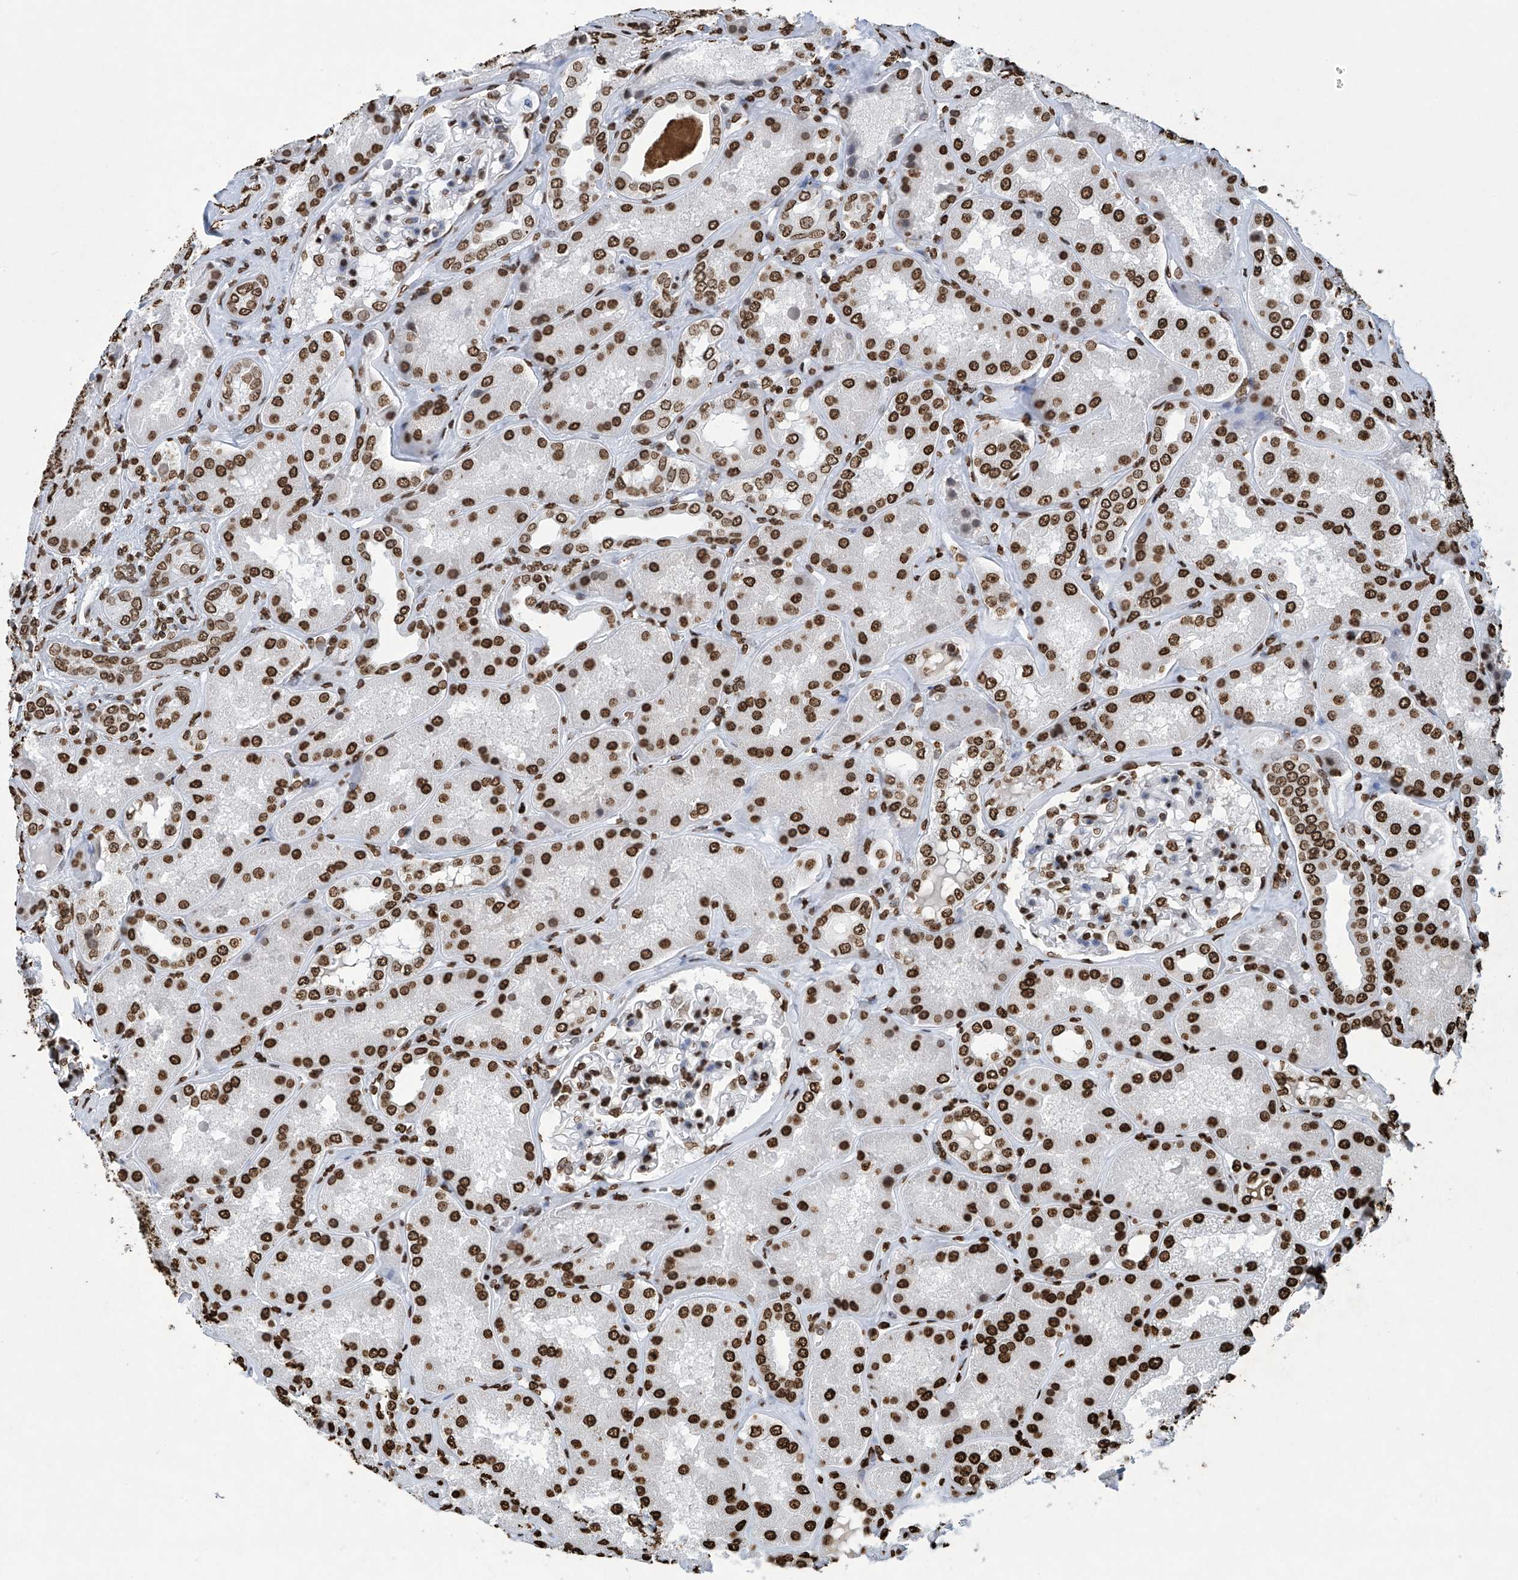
{"staining": {"intensity": "strong", "quantity": ">75%", "location": "nuclear"}, "tissue": "kidney", "cell_type": "Cells in glomeruli", "image_type": "normal", "snomed": [{"axis": "morphology", "description": "Normal tissue, NOS"}, {"axis": "topography", "description": "Kidney"}], "caption": "The immunohistochemical stain shows strong nuclear staining in cells in glomeruli of normal kidney.", "gene": "H3", "patient": {"sex": "female", "age": 56}}